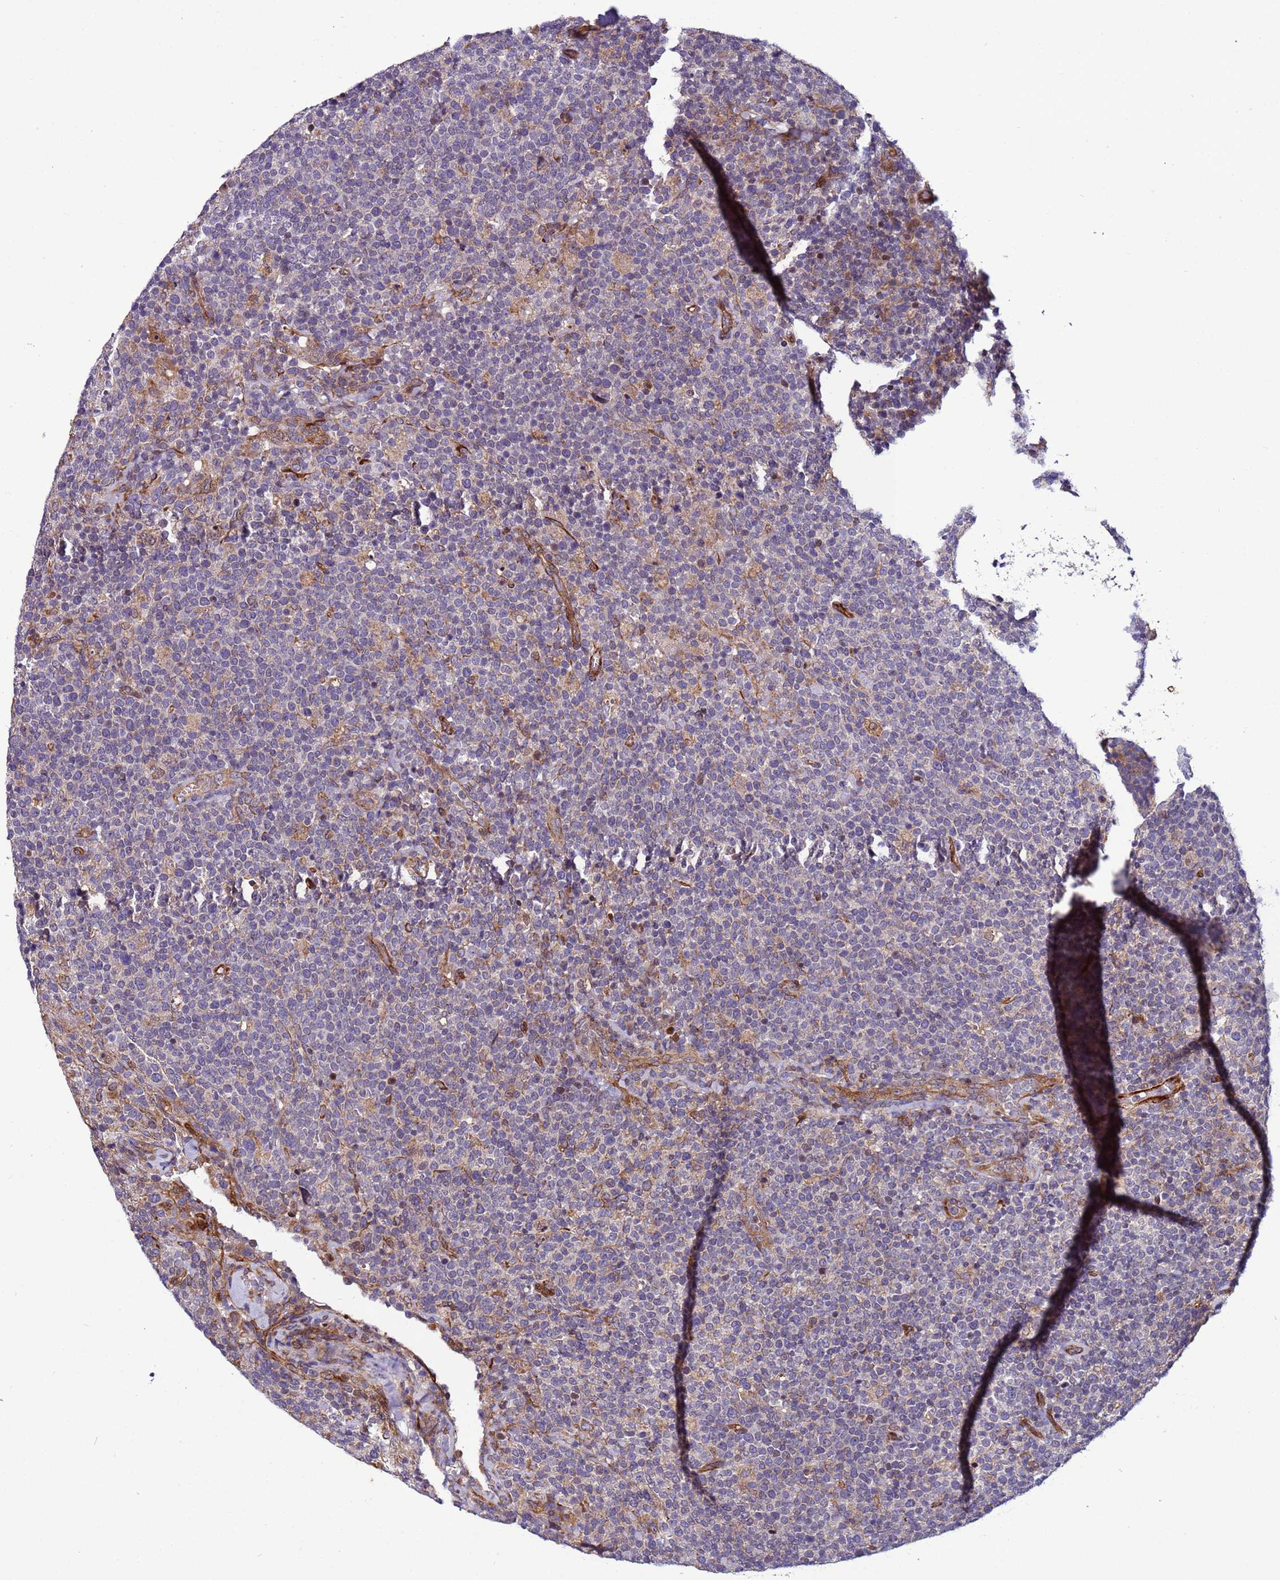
{"staining": {"intensity": "negative", "quantity": "none", "location": "none"}, "tissue": "lymphoma", "cell_type": "Tumor cells", "image_type": "cancer", "snomed": [{"axis": "morphology", "description": "Malignant lymphoma, non-Hodgkin's type, High grade"}, {"axis": "topography", "description": "Lymph node"}], "caption": "IHC image of lymphoma stained for a protein (brown), which demonstrates no positivity in tumor cells.", "gene": "MCRIP1", "patient": {"sex": "male", "age": 61}}